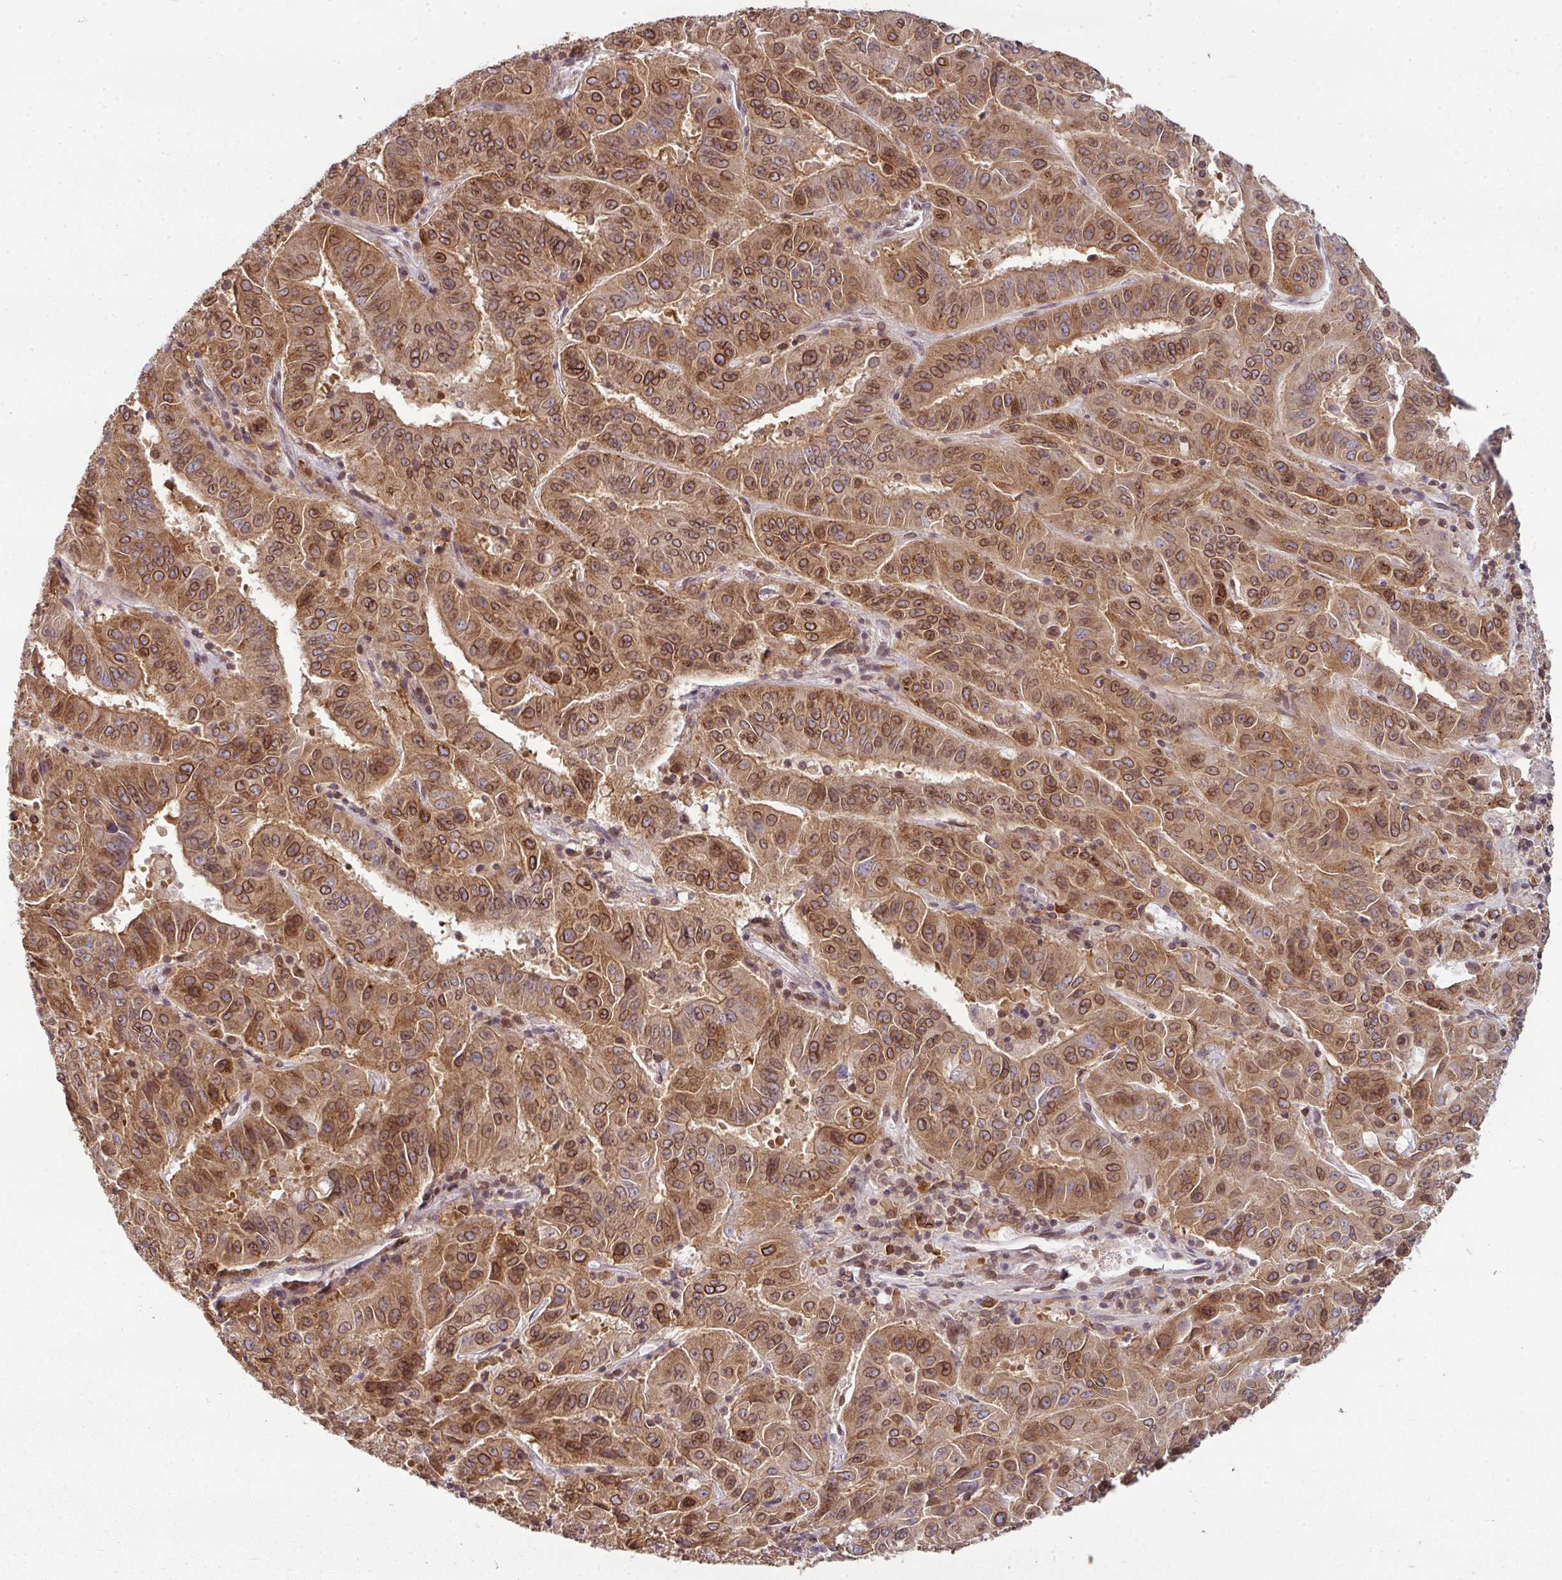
{"staining": {"intensity": "moderate", "quantity": ">75%", "location": "cytoplasmic/membranous,nuclear"}, "tissue": "pancreatic cancer", "cell_type": "Tumor cells", "image_type": "cancer", "snomed": [{"axis": "morphology", "description": "Adenocarcinoma, NOS"}, {"axis": "topography", "description": "Pancreas"}], "caption": "Moderate cytoplasmic/membranous and nuclear staining is seen in approximately >75% of tumor cells in adenocarcinoma (pancreatic).", "gene": "RANGAP1", "patient": {"sex": "male", "age": 63}}